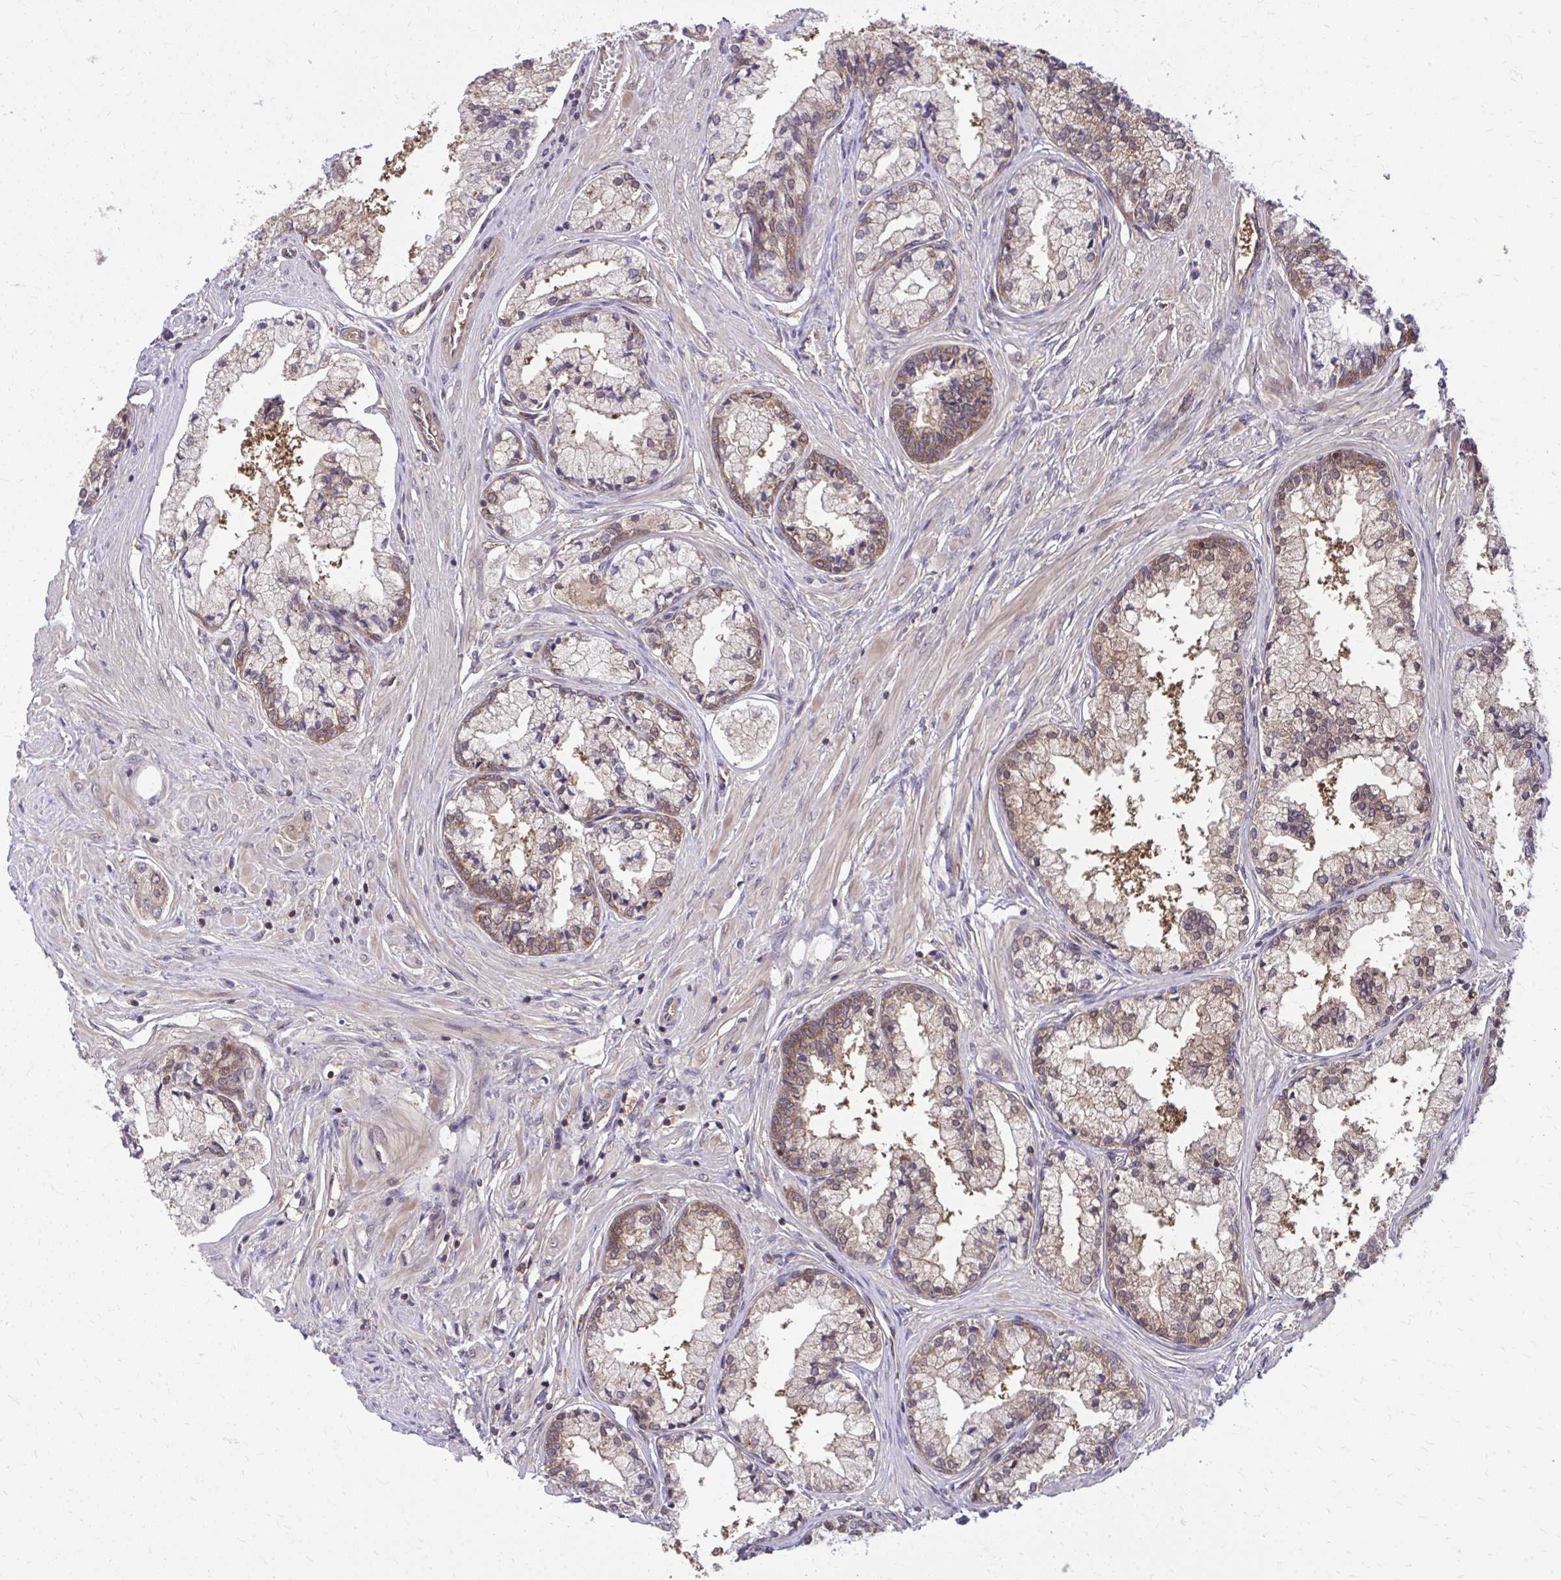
{"staining": {"intensity": "moderate", "quantity": "25%-75%", "location": "cytoplasmic/membranous"}, "tissue": "prostate cancer", "cell_type": "Tumor cells", "image_type": "cancer", "snomed": [{"axis": "morphology", "description": "Adenocarcinoma, High grade"}, {"axis": "topography", "description": "Prostate"}], "caption": "The image reveals immunohistochemical staining of prostate high-grade adenocarcinoma. There is moderate cytoplasmic/membranous positivity is appreciated in approximately 25%-75% of tumor cells.", "gene": "PPP5C", "patient": {"sex": "male", "age": 66}}